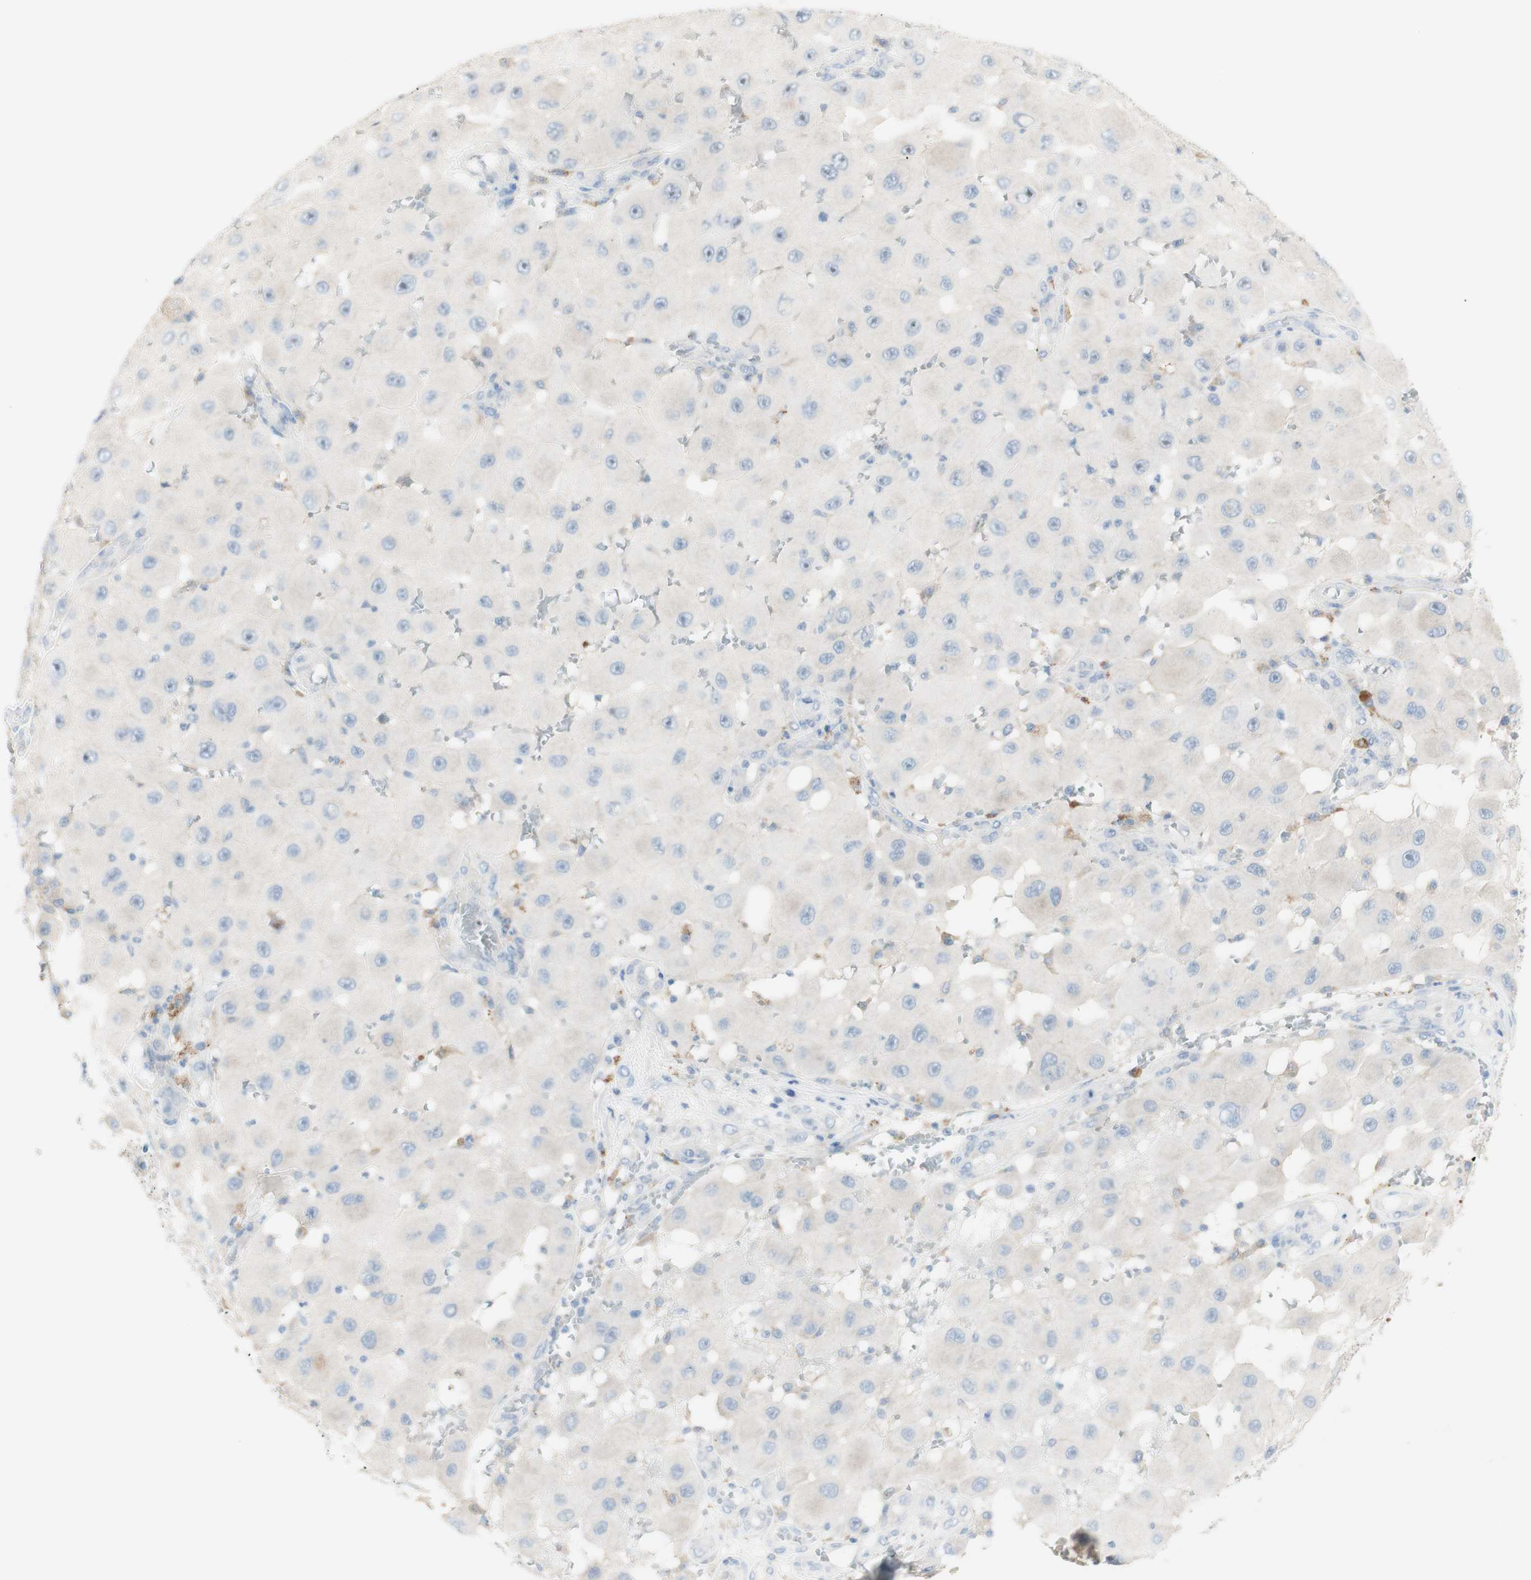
{"staining": {"intensity": "negative", "quantity": "none", "location": "none"}, "tissue": "melanoma", "cell_type": "Tumor cells", "image_type": "cancer", "snomed": [{"axis": "morphology", "description": "Malignant melanoma, NOS"}, {"axis": "topography", "description": "Skin"}], "caption": "Immunohistochemistry image of malignant melanoma stained for a protein (brown), which exhibits no expression in tumor cells. Brightfield microscopy of immunohistochemistry (IHC) stained with DAB (brown) and hematoxylin (blue), captured at high magnification.", "gene": "ART3", "patient": {"sex": "female", "age": 81}}